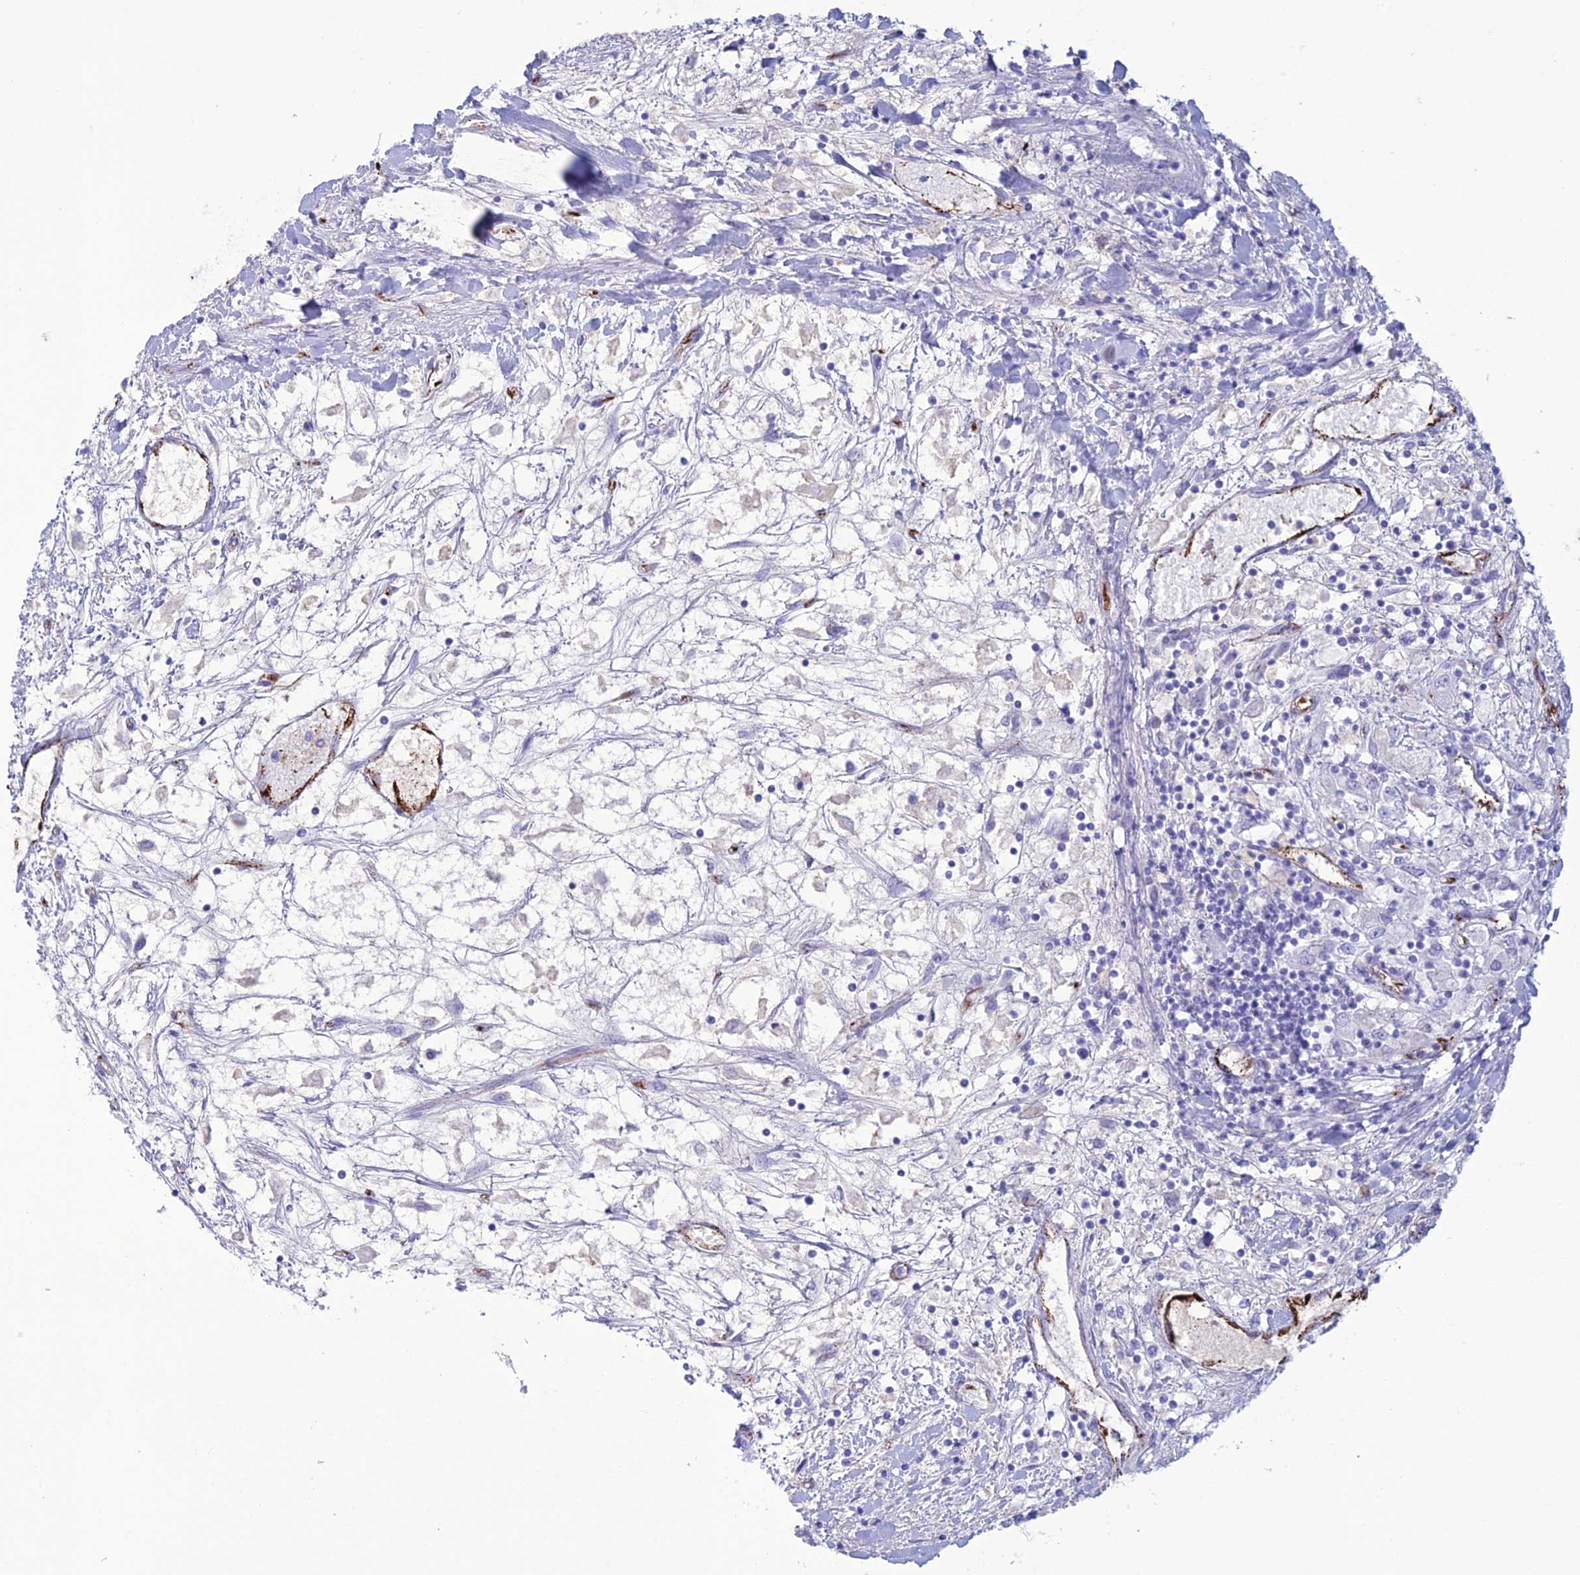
{"staining": {"intensity": "negative", "quantity": "none", "location": "none"}, "tissue": "renal cancer", "cell_type": "Tumor cells", "image_type": "cancer", "snomed": [{"axis": "morphology", "description": "Adenocarcinoma, NOS"}, {"axis": "topography", "description": "Kidney"}], "caption": "The image exhibits no staining of tumor cells in renal cancer (adenocarcinoma). The staining was performed using DAB to visualize the protein expression in brown, while the nuclei were stained in blue with hematoxylin (Magnification: 20x).", "gene": "CDC42EP5", "patient": {"sex": "male", "age": 80}}